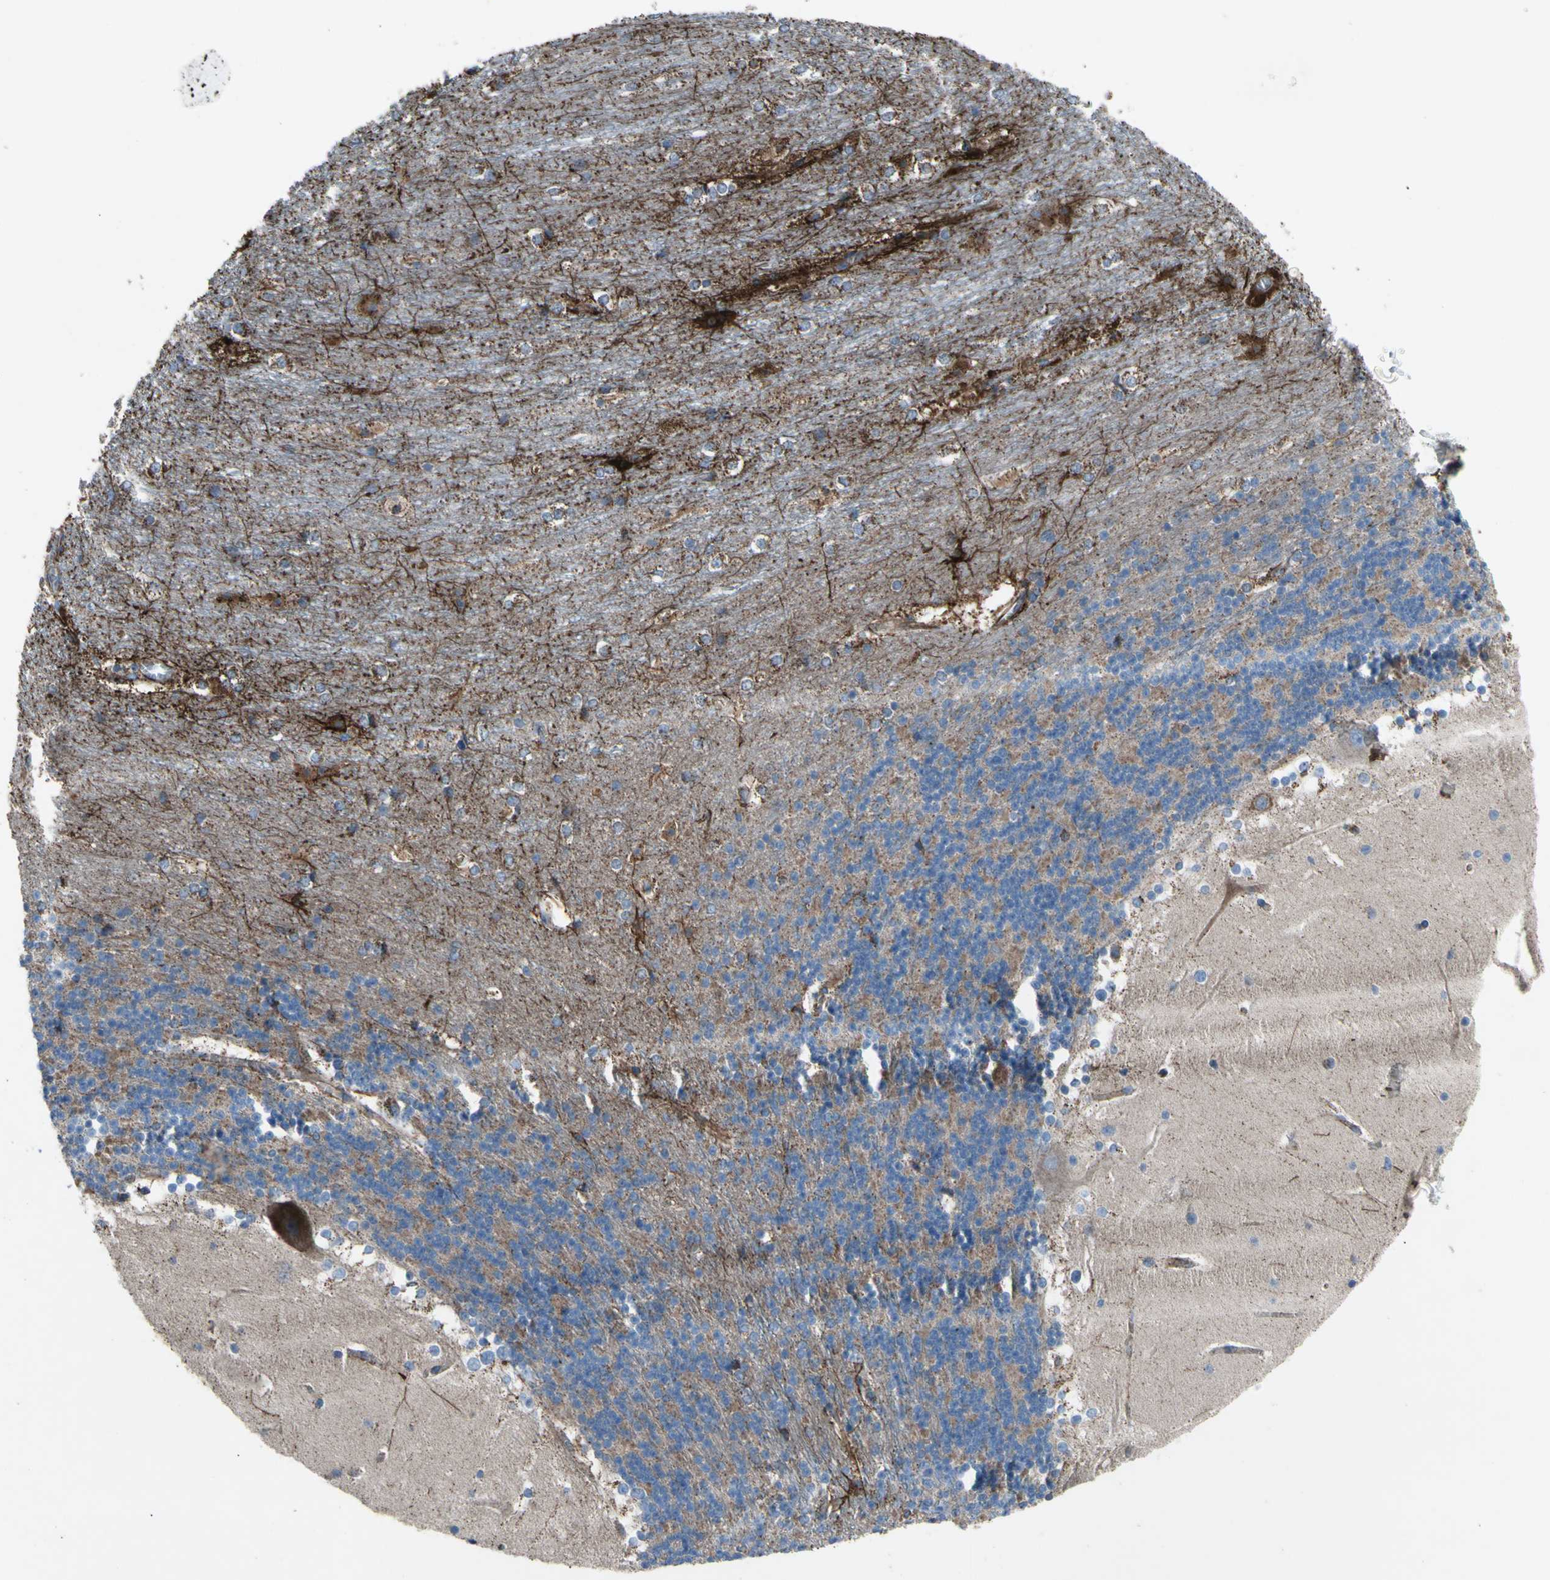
{"staining": {"intensity": "weak", "quantity": ">75%", "location": "cytoplasmic/membranous"}, "tissue": "cerebellum", "cell_type": "Cells in granular layer", "image_type": "normal", "snomed": [{"axis": "morphology", "description": "Normal tissue, NOS"}, {"axis": "topography", "description": "Cerebellum"}], "caption": "Immunohistochemical staining of benign human cerebellum shows >75% levels of weak cytoplasmic/membranous protein expression in about >75% of cells in granular layer.", "gene": "EMC7", "patient": {"sex": "female", "age": 19}}